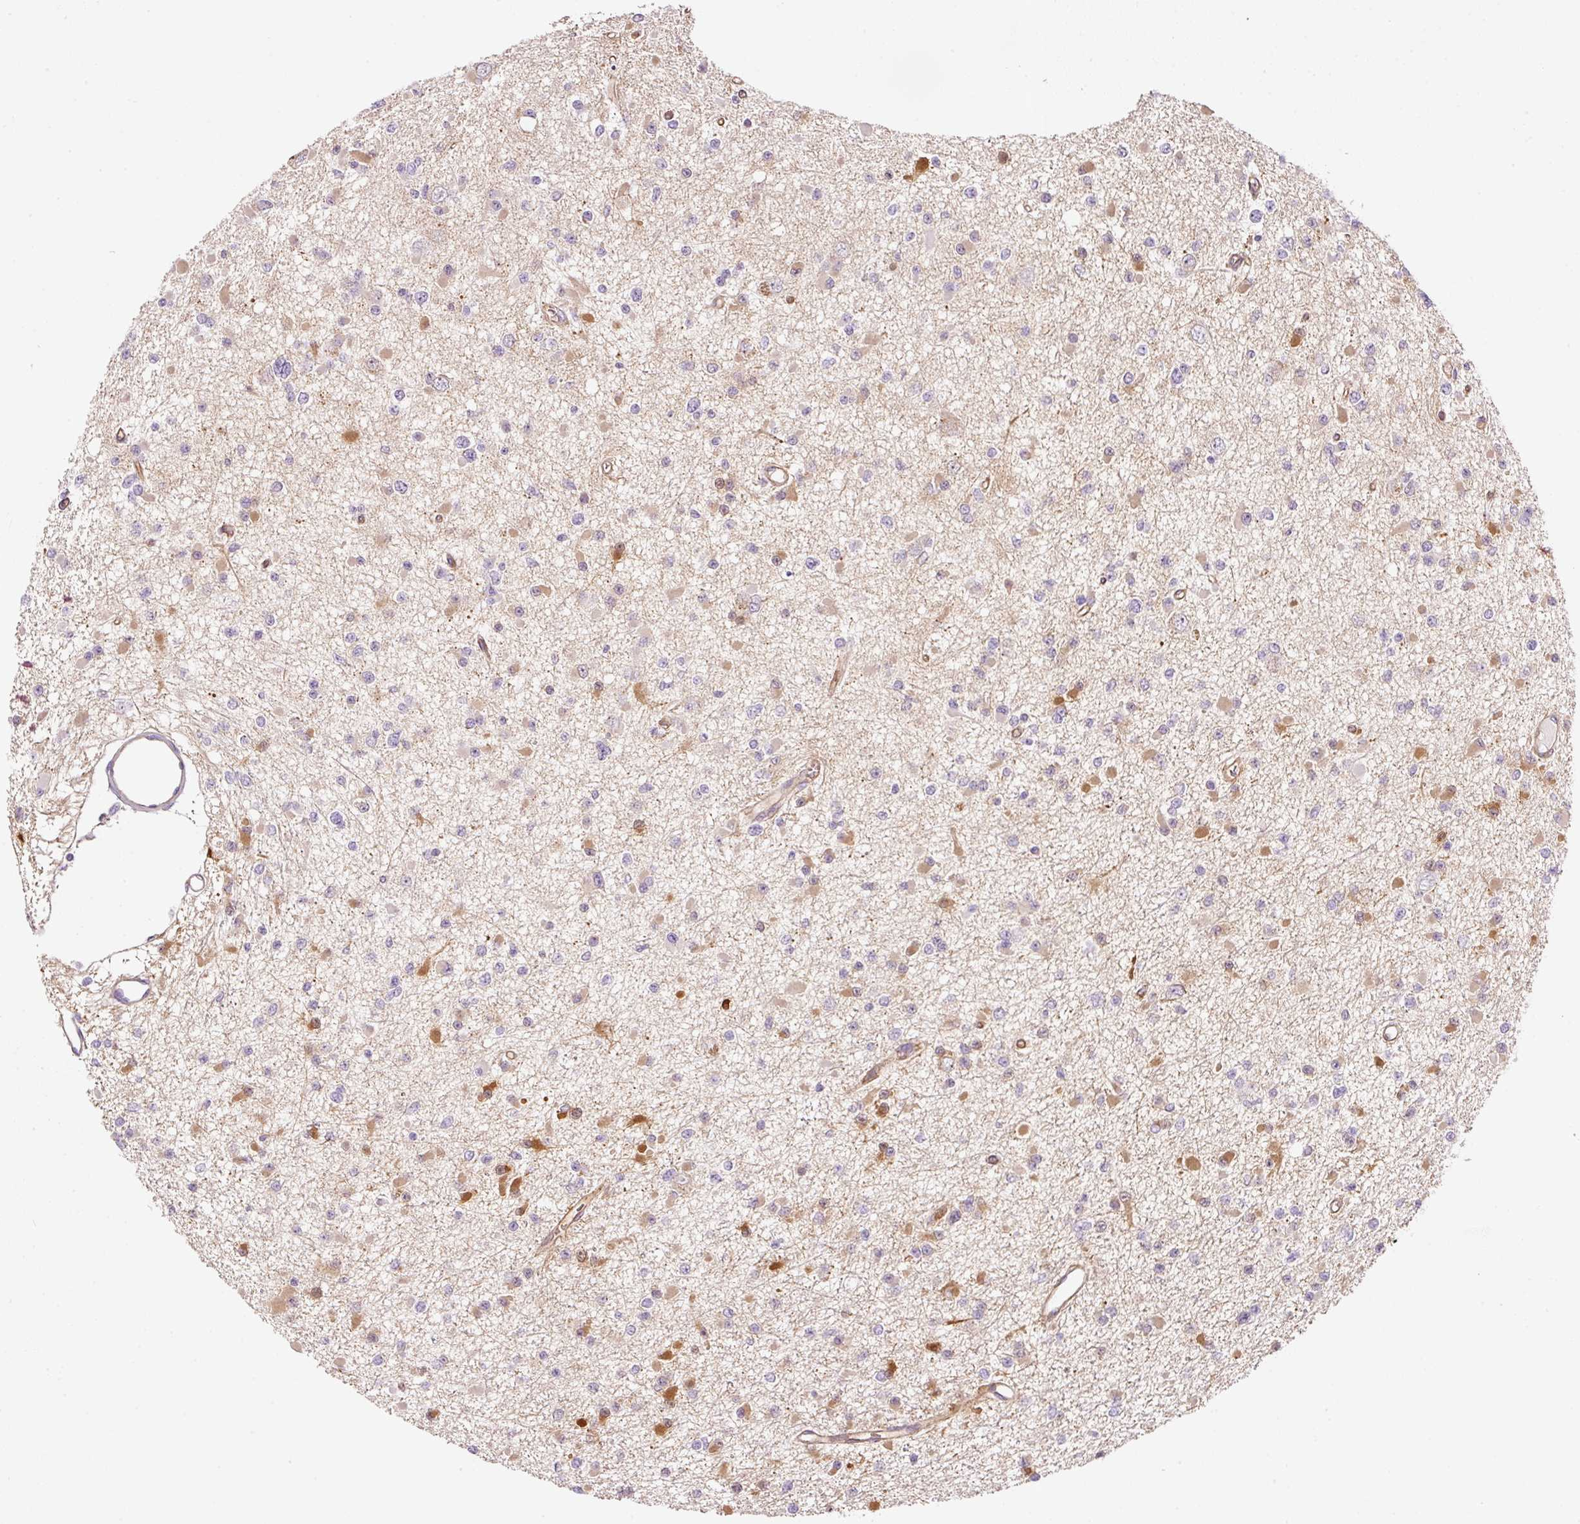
{"staining": {"intensity": "moderate", "quantity": "<25%", "location": "cytoplasmic/membranous"}, "tissue": "glioma", "cell_type": "Tumor cells", "image_type": "cancer", "snomed": [{"axis": "morphology", "description": "Glioma, malignant, Low grade"}, {"axis": "topography", "description": "Brain"}], "caption": "A brown stain highlights moderate cytoplasmic/membranous positivity of a protein in malignant glioma (low-grade) tumor cells. (DAB IHC, brown staining for protein, blue staining for nuclei).", "gene": "SOS2", "patient": {"sex": "female", "age": 22}}